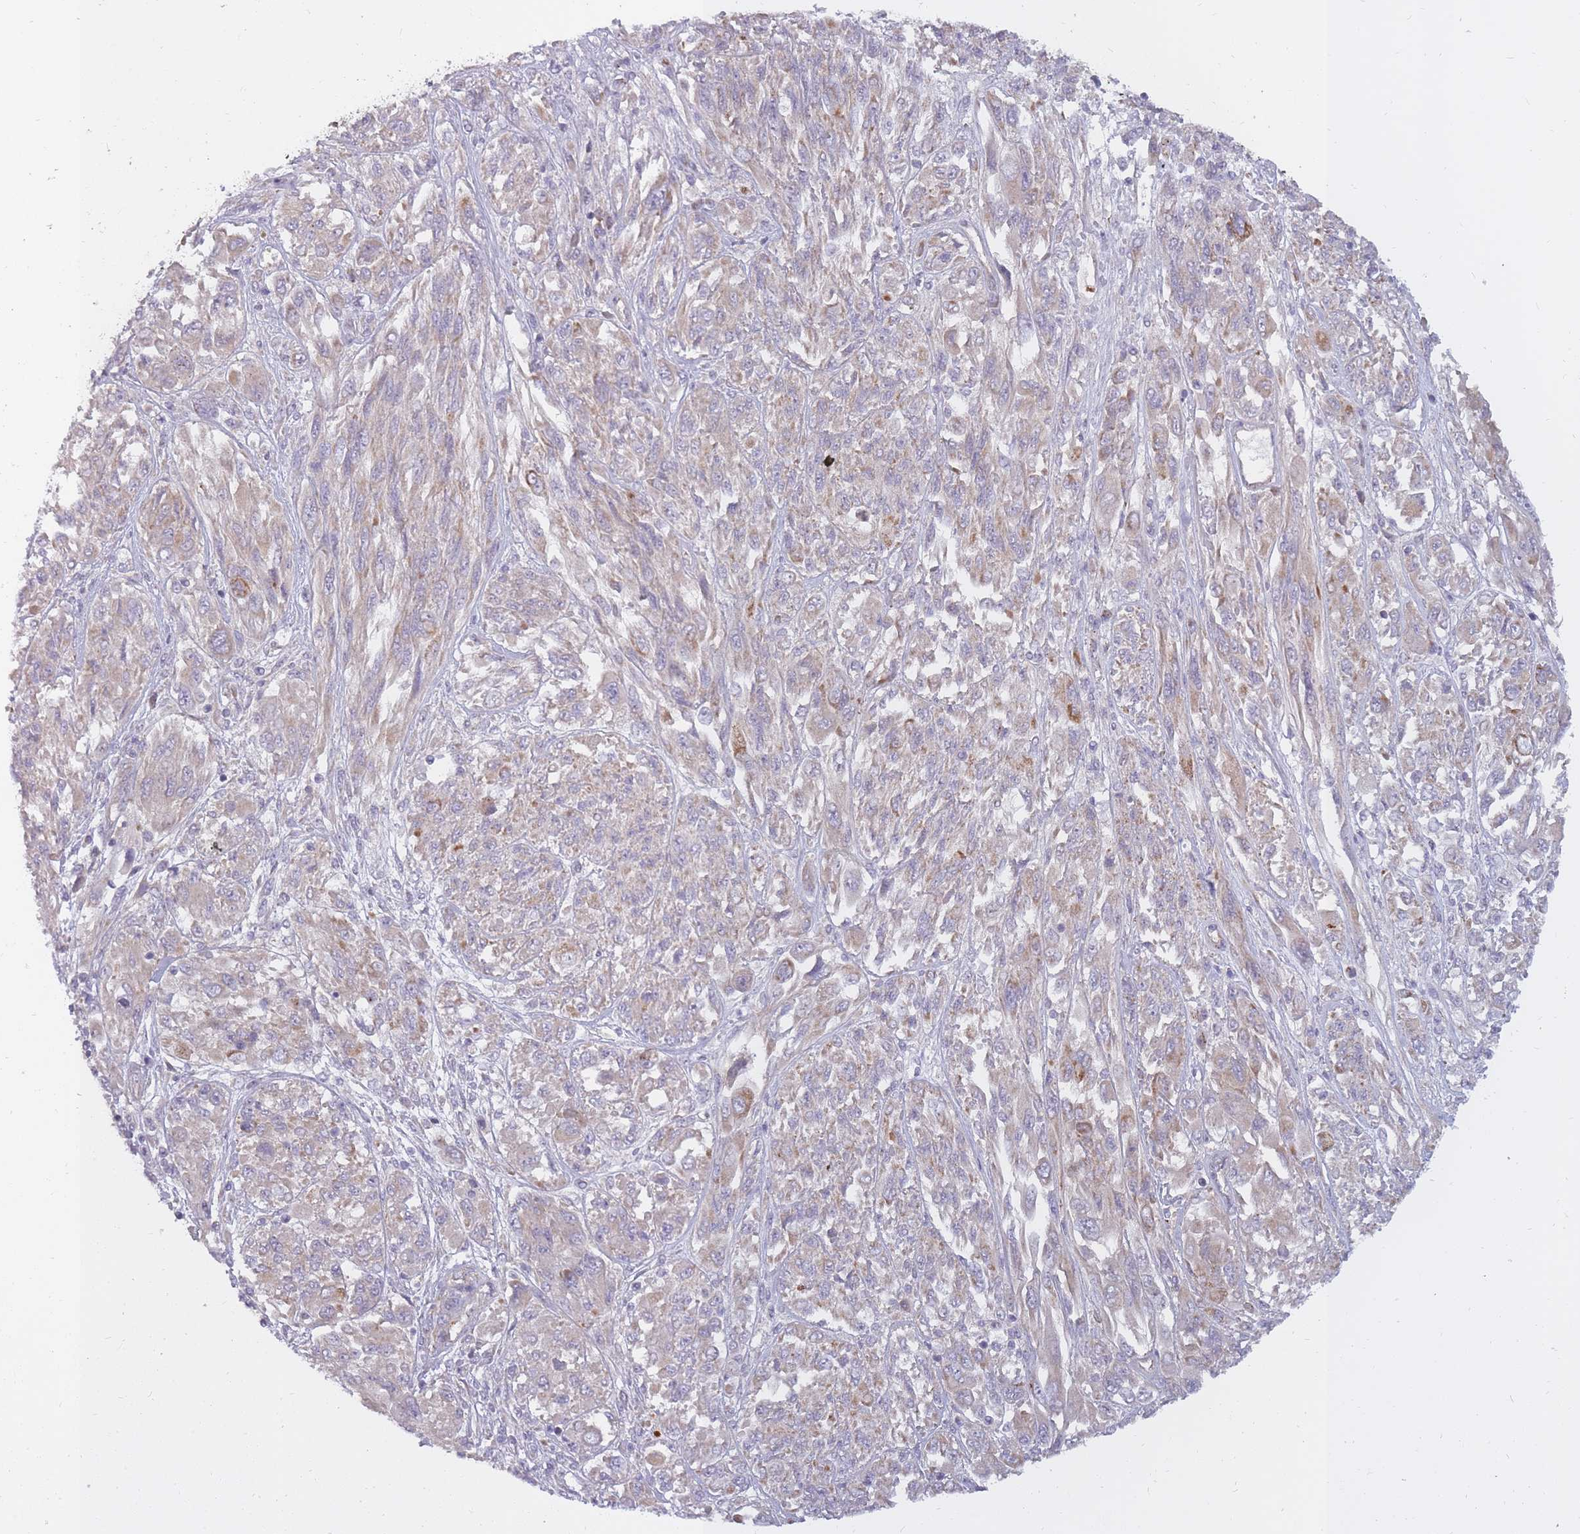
{"staining": {"intensity": "moderate", "quantity": "<25%", "location": "cytoplasmic/membranous"}, "tissue": "melanoma", "cell_type": "Tumor cells", "image_type": "cancer", "snomed": [{"axis": "morphology", "description": "Malignant melanoma, NOS"}, {"axis": "topography", "description": "Skin"}], "caption": "Immunohistochemistry (IHC) micrograph of neoplastic tissue: melanoma stained using immunohistochemistry (IHC) shows low levels of moderate protein expression localized specifically in the cytoplasmic/membranous of tumor cells, appearing as a cytoplasmic/membranous brown color.", "gene": "ALKBH4", "patient": {"sex": "female", "age": 91}}